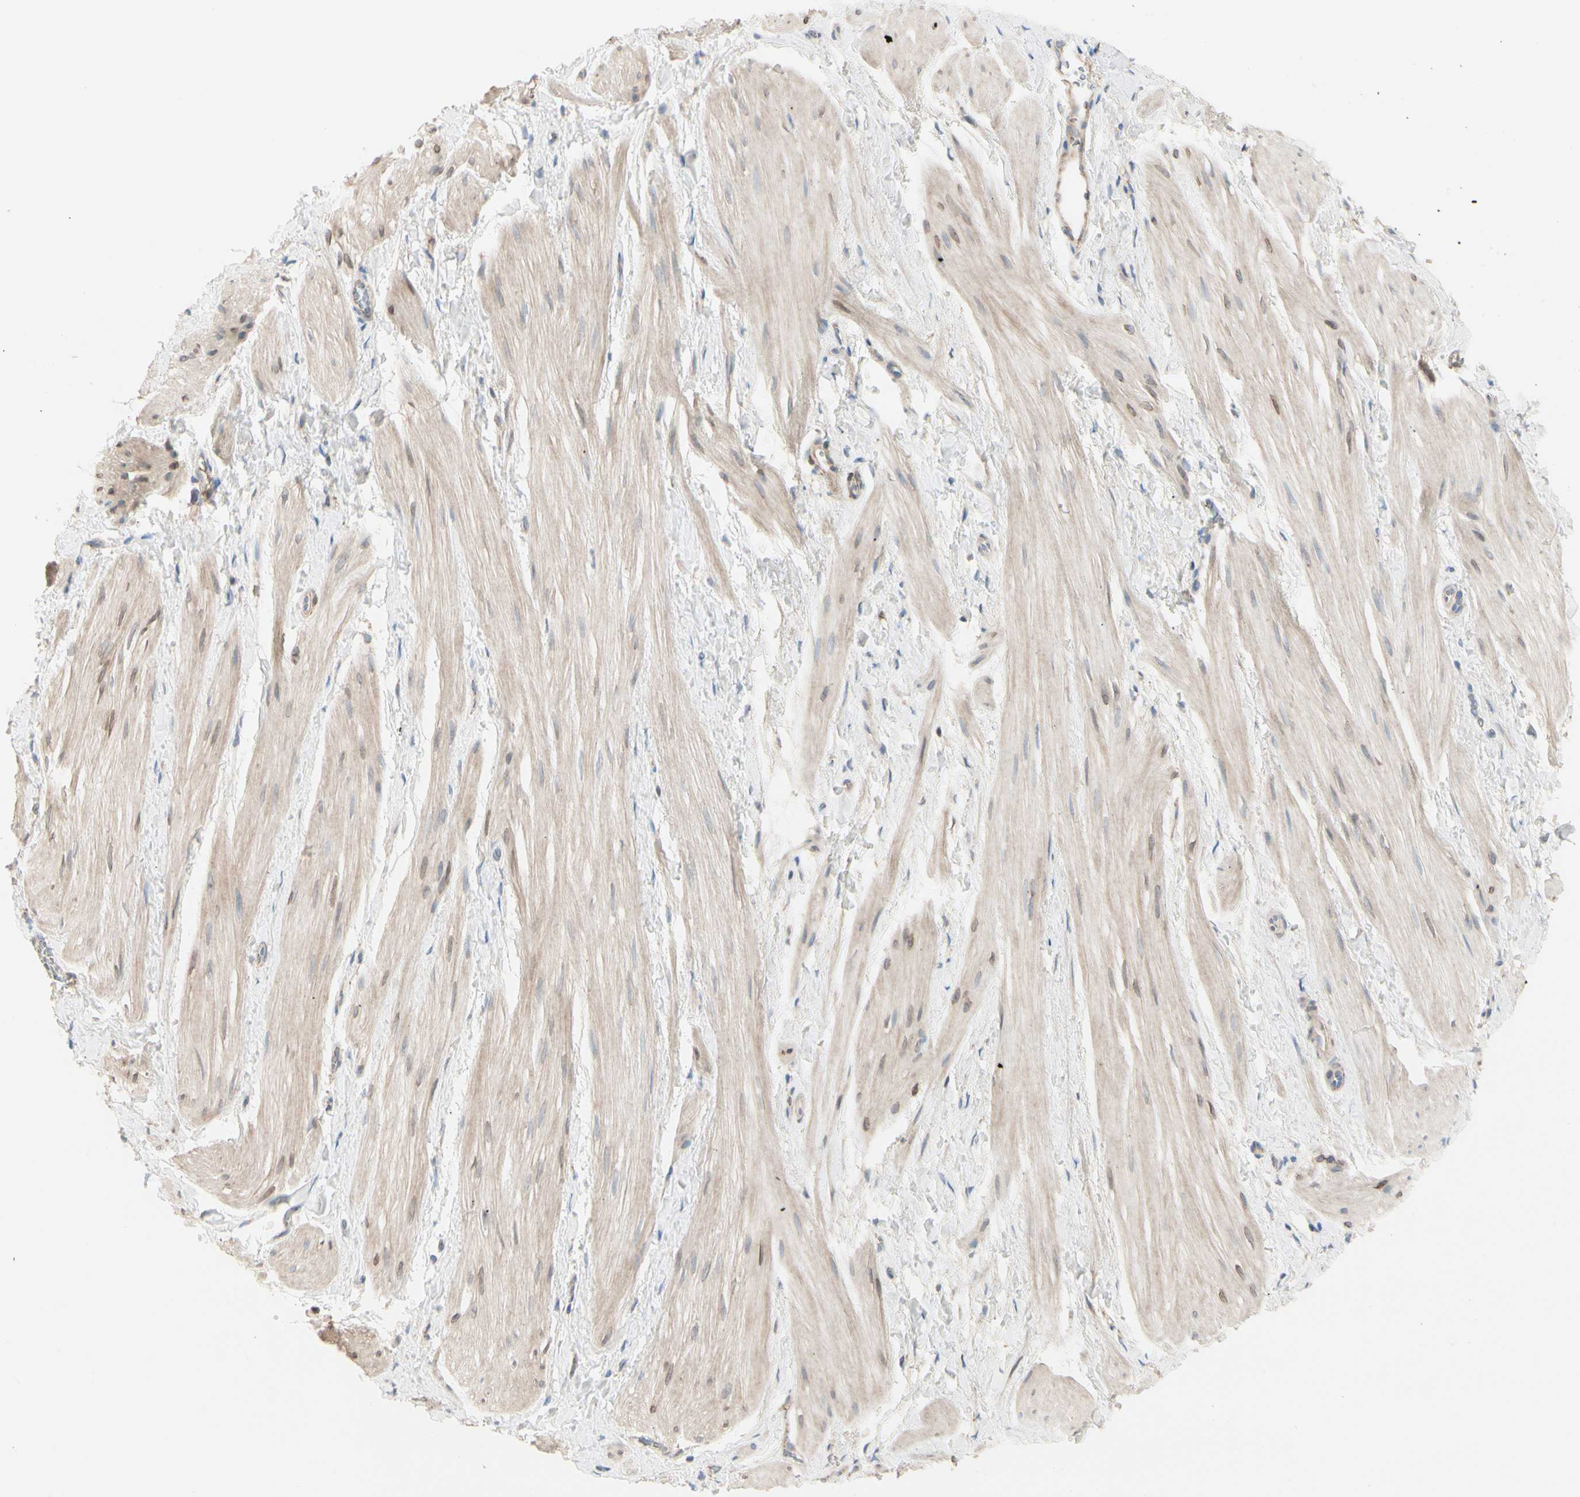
{"staining": {"intensity": "weak", "quantity": ">75%", "location": "cytoplasmic/membranous"}, "tissue": "smooth muscle", "cell_type": "Smooth muscle cells", "image_type": "normal", "snomed": [{"axis": "morphology", "description": "Normal tissue, NOS"}, {"axis": "topography", "description": "Smooth muscle"}], "caption": "Immunohistochemistry (IHC) of unremarkable smooth muscle exhibits low levels of weak cytoplasmic/membranous expression in about >75% of smooth muscle cells.", "gene": "EPHA3", "patient": {"sex": "male", "age": 16}}